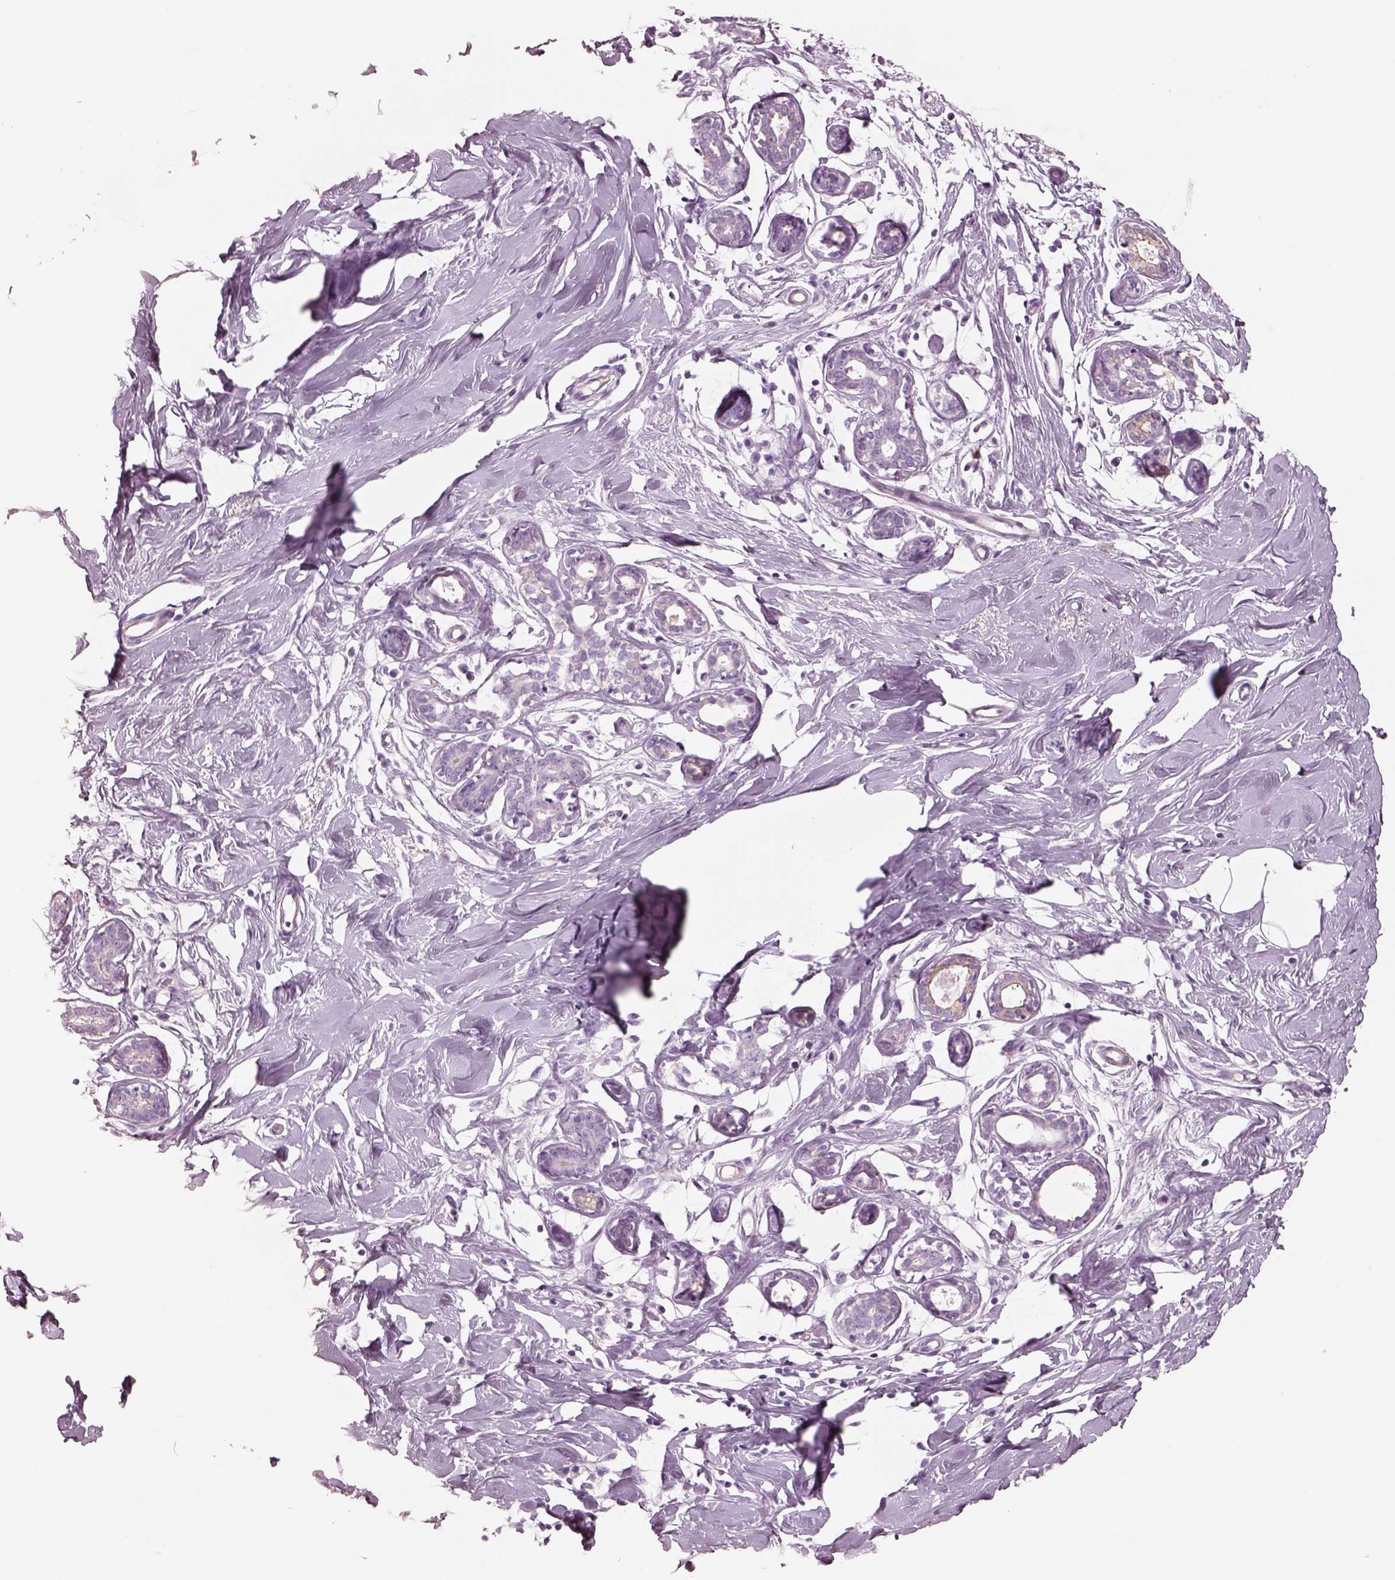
{"staining": {"intensity": "negative", "quantity": "none", "location": "none"}, "tissue": "breast", "cell_type": "Adipocytes", "image_type": "normal", "snomed": [{"axis": "morphology", "description": "Normal tissue, NOS"}, {"axis": "topography", "description": "Breast"}], "caption": "DAB immunohistochemical staining of unremarkable human breast demonstrates no significant positivity in adipocytes. (Brightfield microscopy of DAB (3,3'-diaminobenzidine) immunohistochemistry at high magnification).", "gene": "IGLL1", "patient": {"sex": "female", "age": 27}}